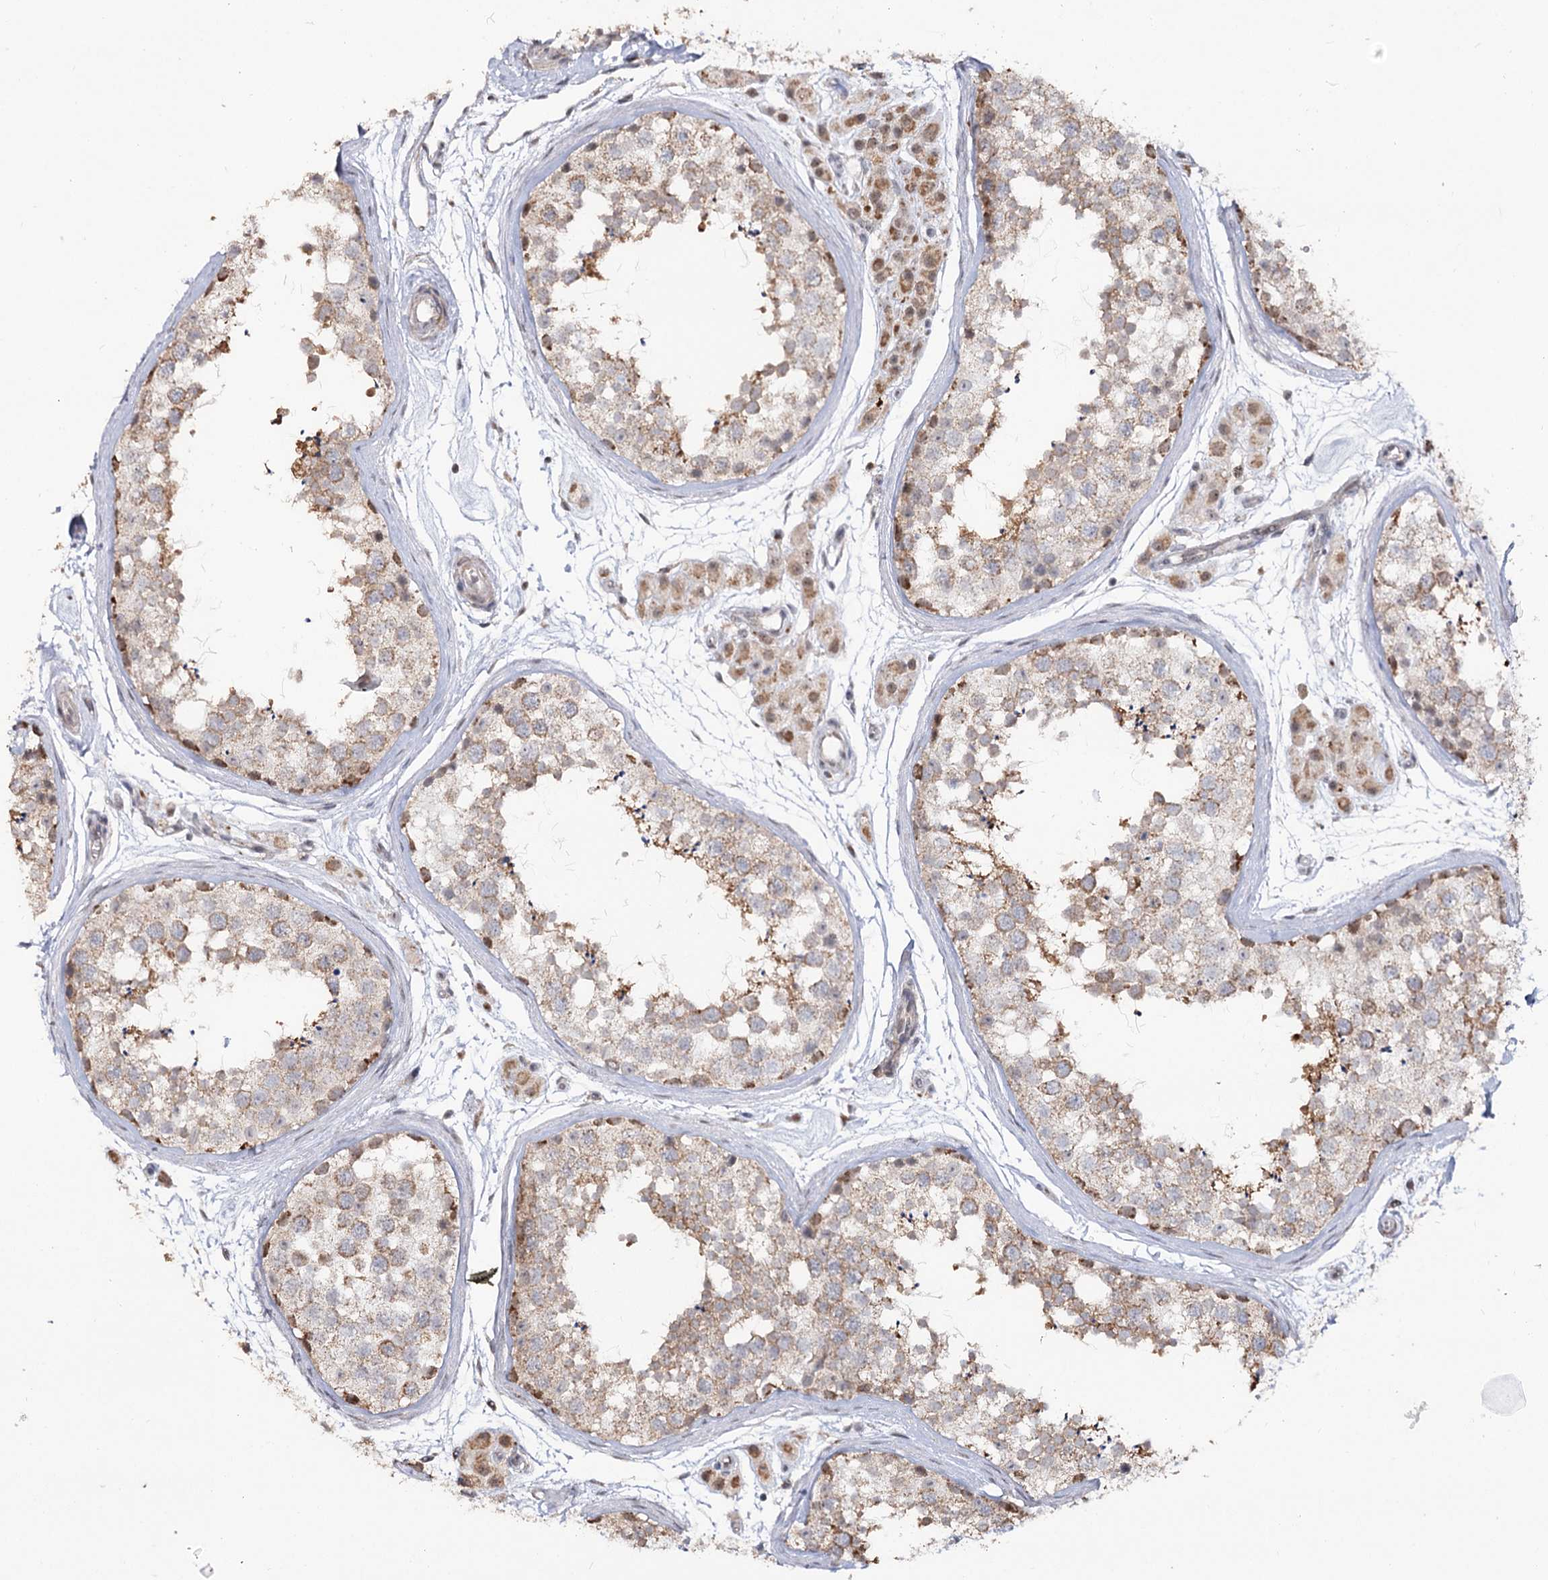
{"staining": {"intensity": "moderate", "quantity": "25%-75%", "location": "cytoplasmic/membranous"}, "tissue": "testis", "cell_type": "Cells in seminiferous ducts", "image_type": "normal", "snomed": [{"axis": "morphology", "description": "Normal tissue, NOS"}, {"axis": "topography", "description": "Testis"}], "caption": "Brown immunohistochemical staining in unremarkable human testis exhibits moderate cytoplasmic/membranous positivity in approximately 25%-75% of cells in seminiferous ducts. (Brightfield microscopy of DAB IHC at high magnification).", "gene": "RUFY4", "patient": {"sex": "male", "age": 56}}